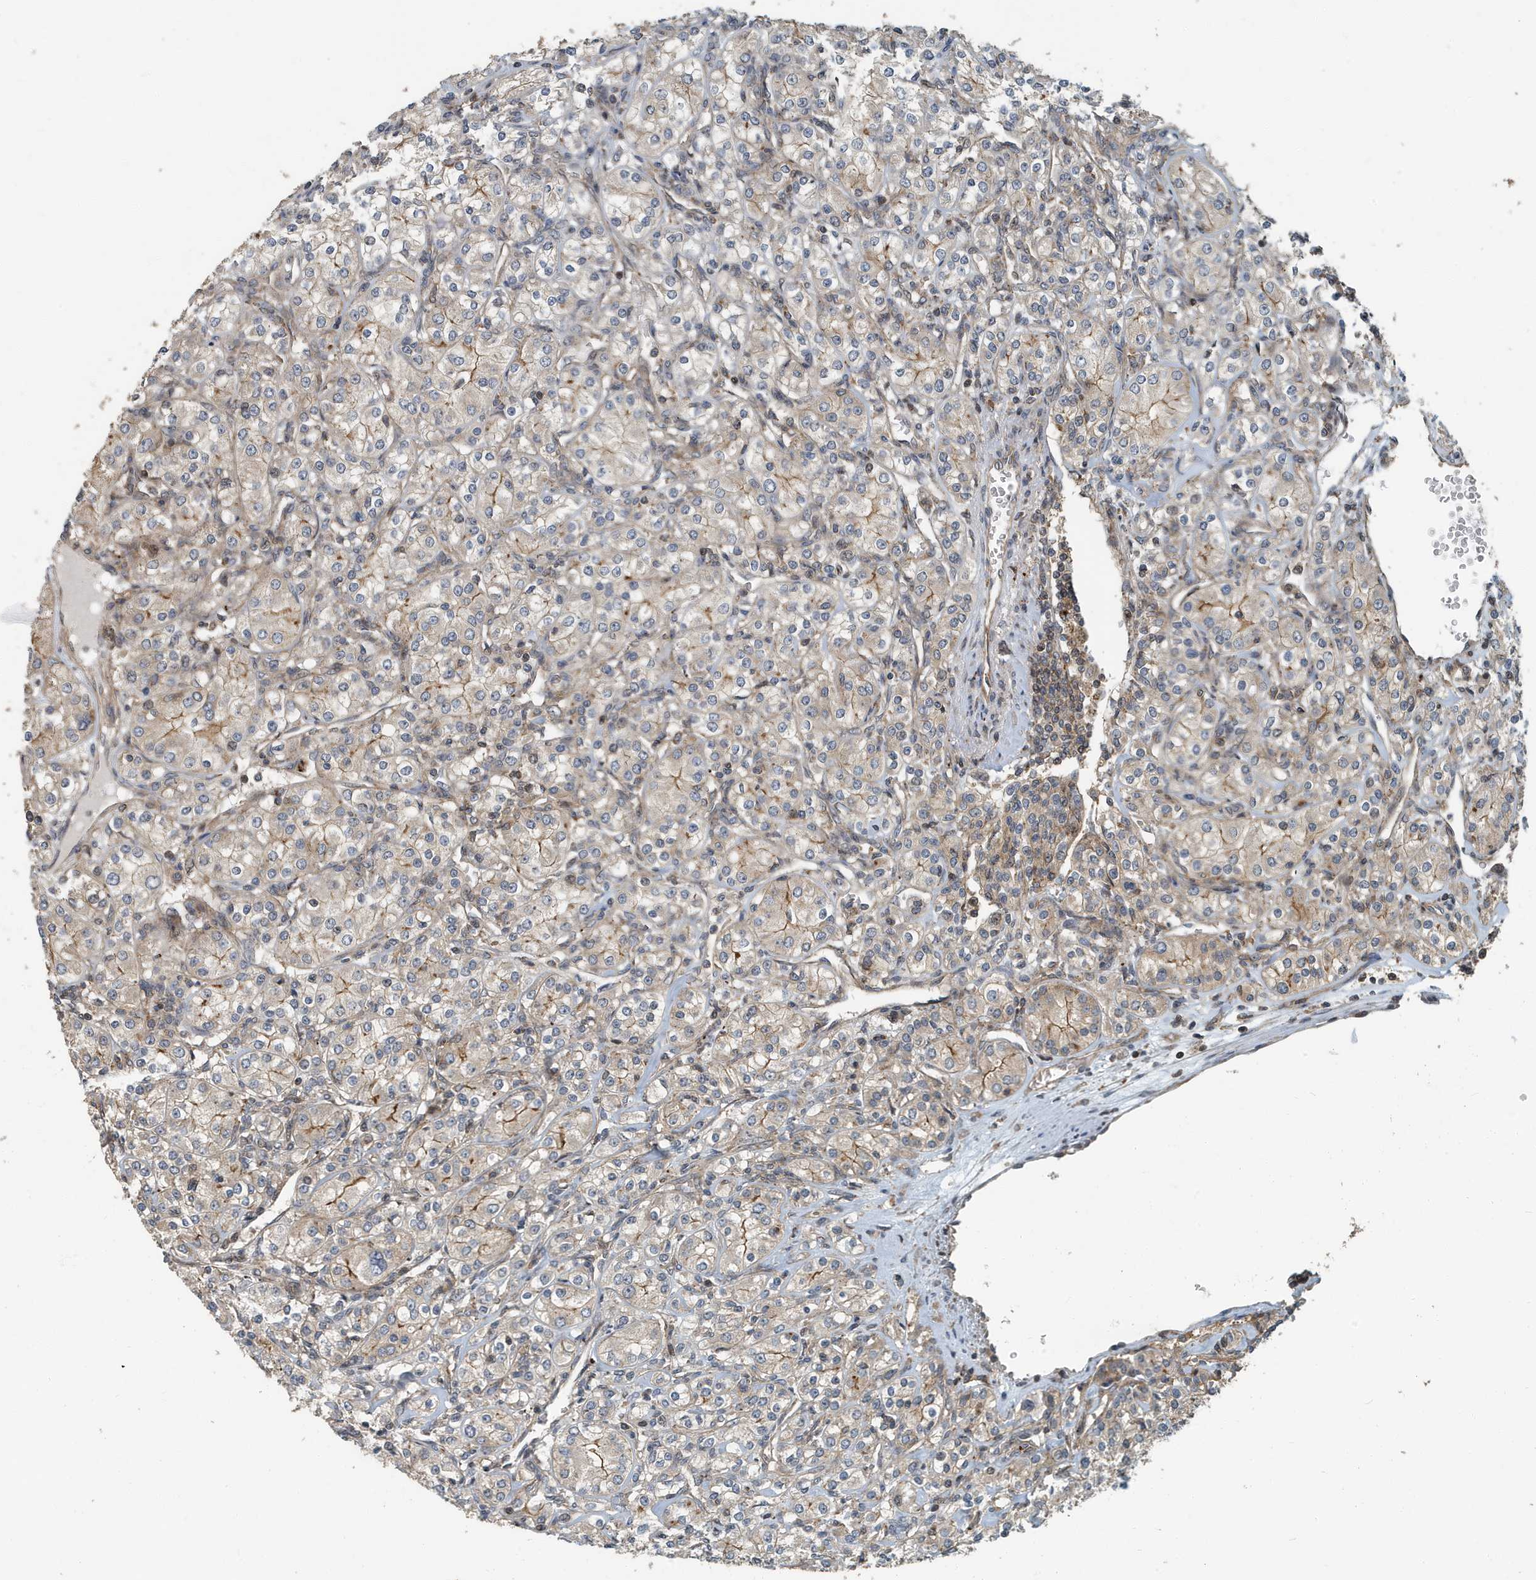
{"staining": {"intensity": "weak", "quantity": "25%-75%", "location": "cytoplasmic/membranous"}, "tissue": "renal cancer", "cell_type": "Tumor cells", "image_type": "cancer", "snomed": [{"axis": "morphology", "description": "Adenocarcinoma, NOS"}, {"axis": "topography", "description": "Kidney"}], "caption": "IHC photomicrograph of neoplastic tissue: human adenocarcinoma (renal) stained using immunohistochemistry shows low levels of weak protein expression localized specifically in the cytoplasmic/membranous of tumor cells, appearing as a cytoplasmic/membranous brown color.", "gene": "KIF15", "patient": {"sex": "male", "age": 77}}